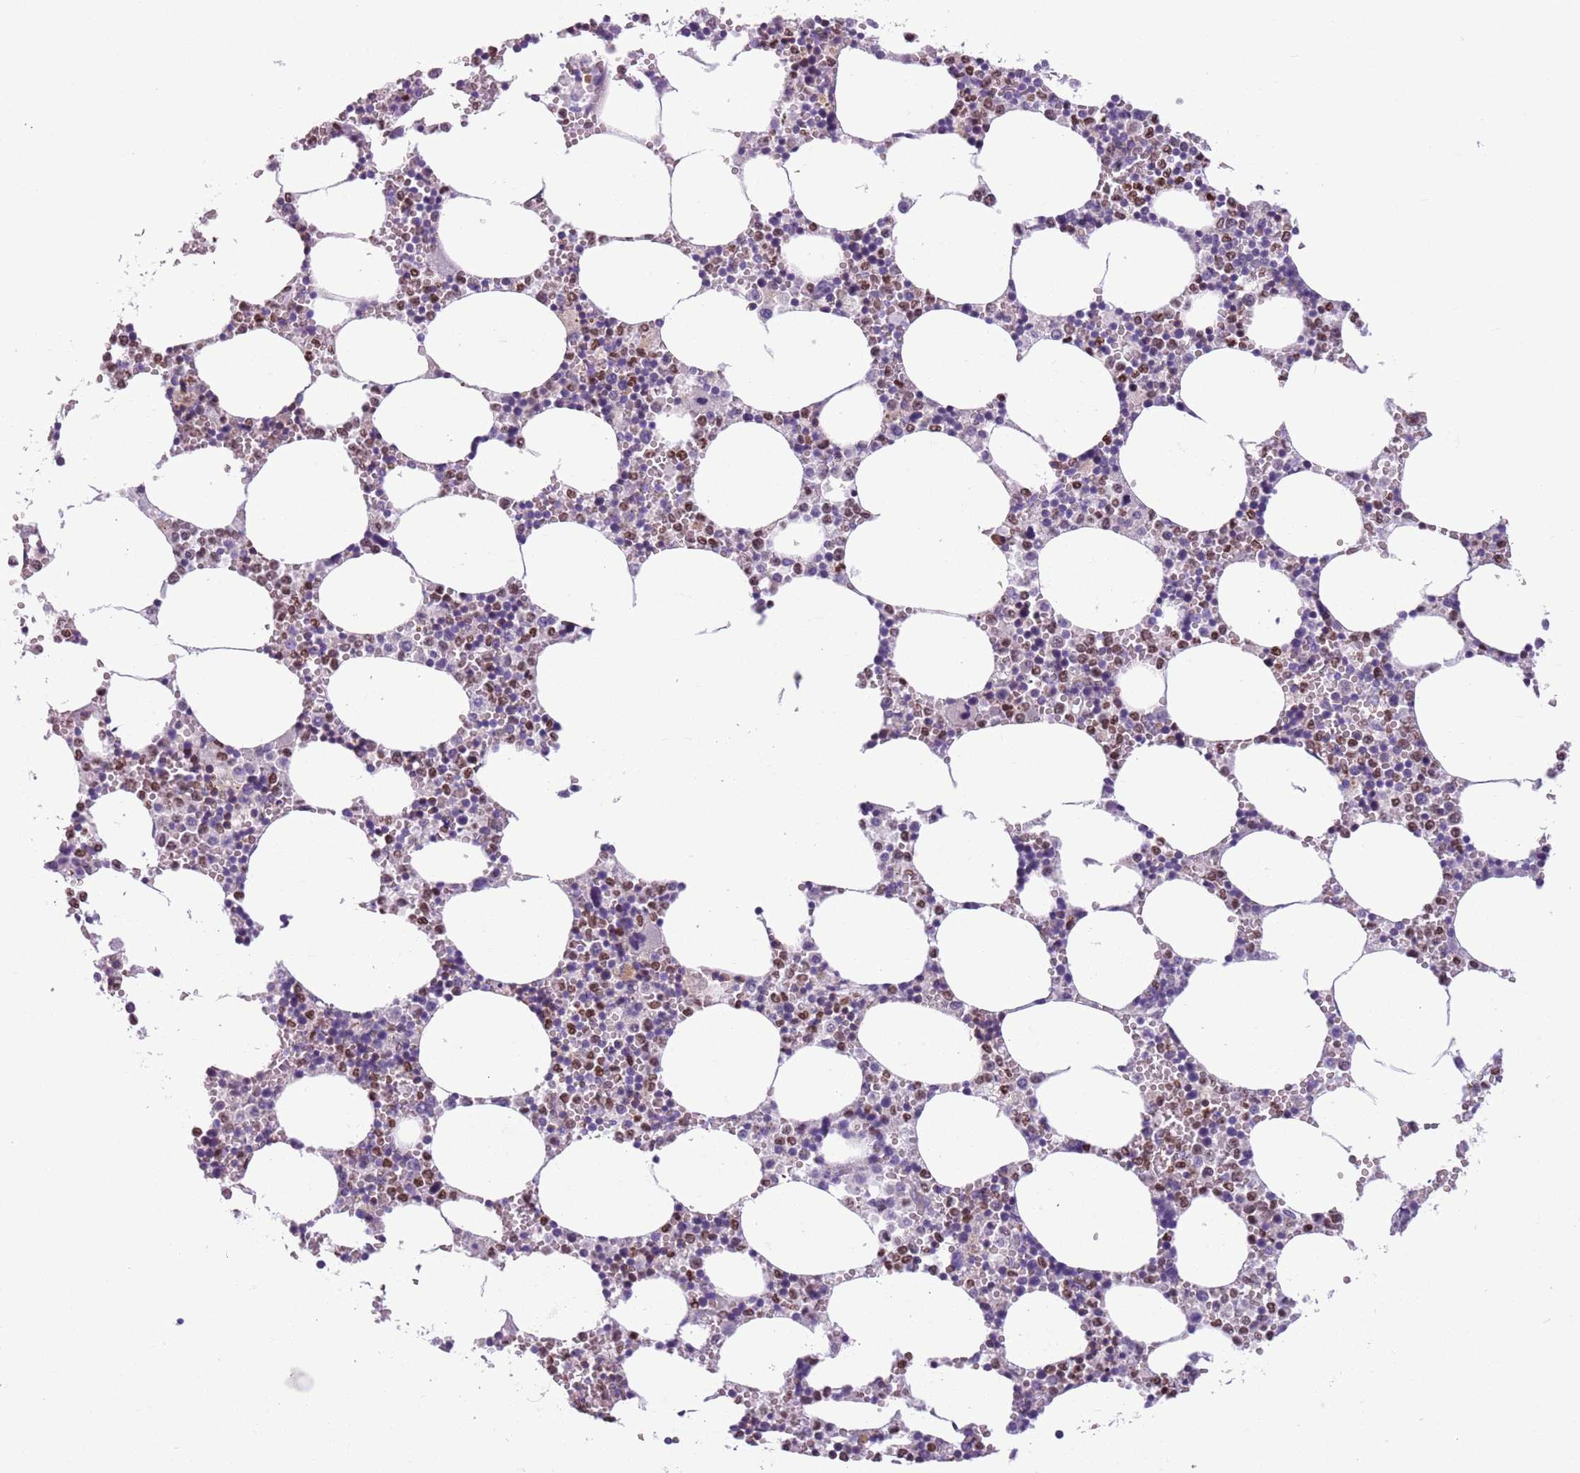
{"staining": {"intensity": "moderate", "quantity": "25%-75%", "location": "cytoplasmic/membranous"}, "tissue": "bone marrow", "cell_type": "Hematopoietic cells", "image_type": "normal", "snomed": [{"axis": "morphology", "description": "Normal tissue, NOS"}, {"axis": "topography", "description": "Bone marrow"}], "caption": "Immunohistochemical staining of normal human bone marrow shows moderate cytoplasmic/membranous protein positivity in about 25%-75% of hematopoietic cells. (Brightfield microscopy of DAB IHC at high magnification).", "gene": "ADCY7", "patient": {"sex": "female", "age": 64}}